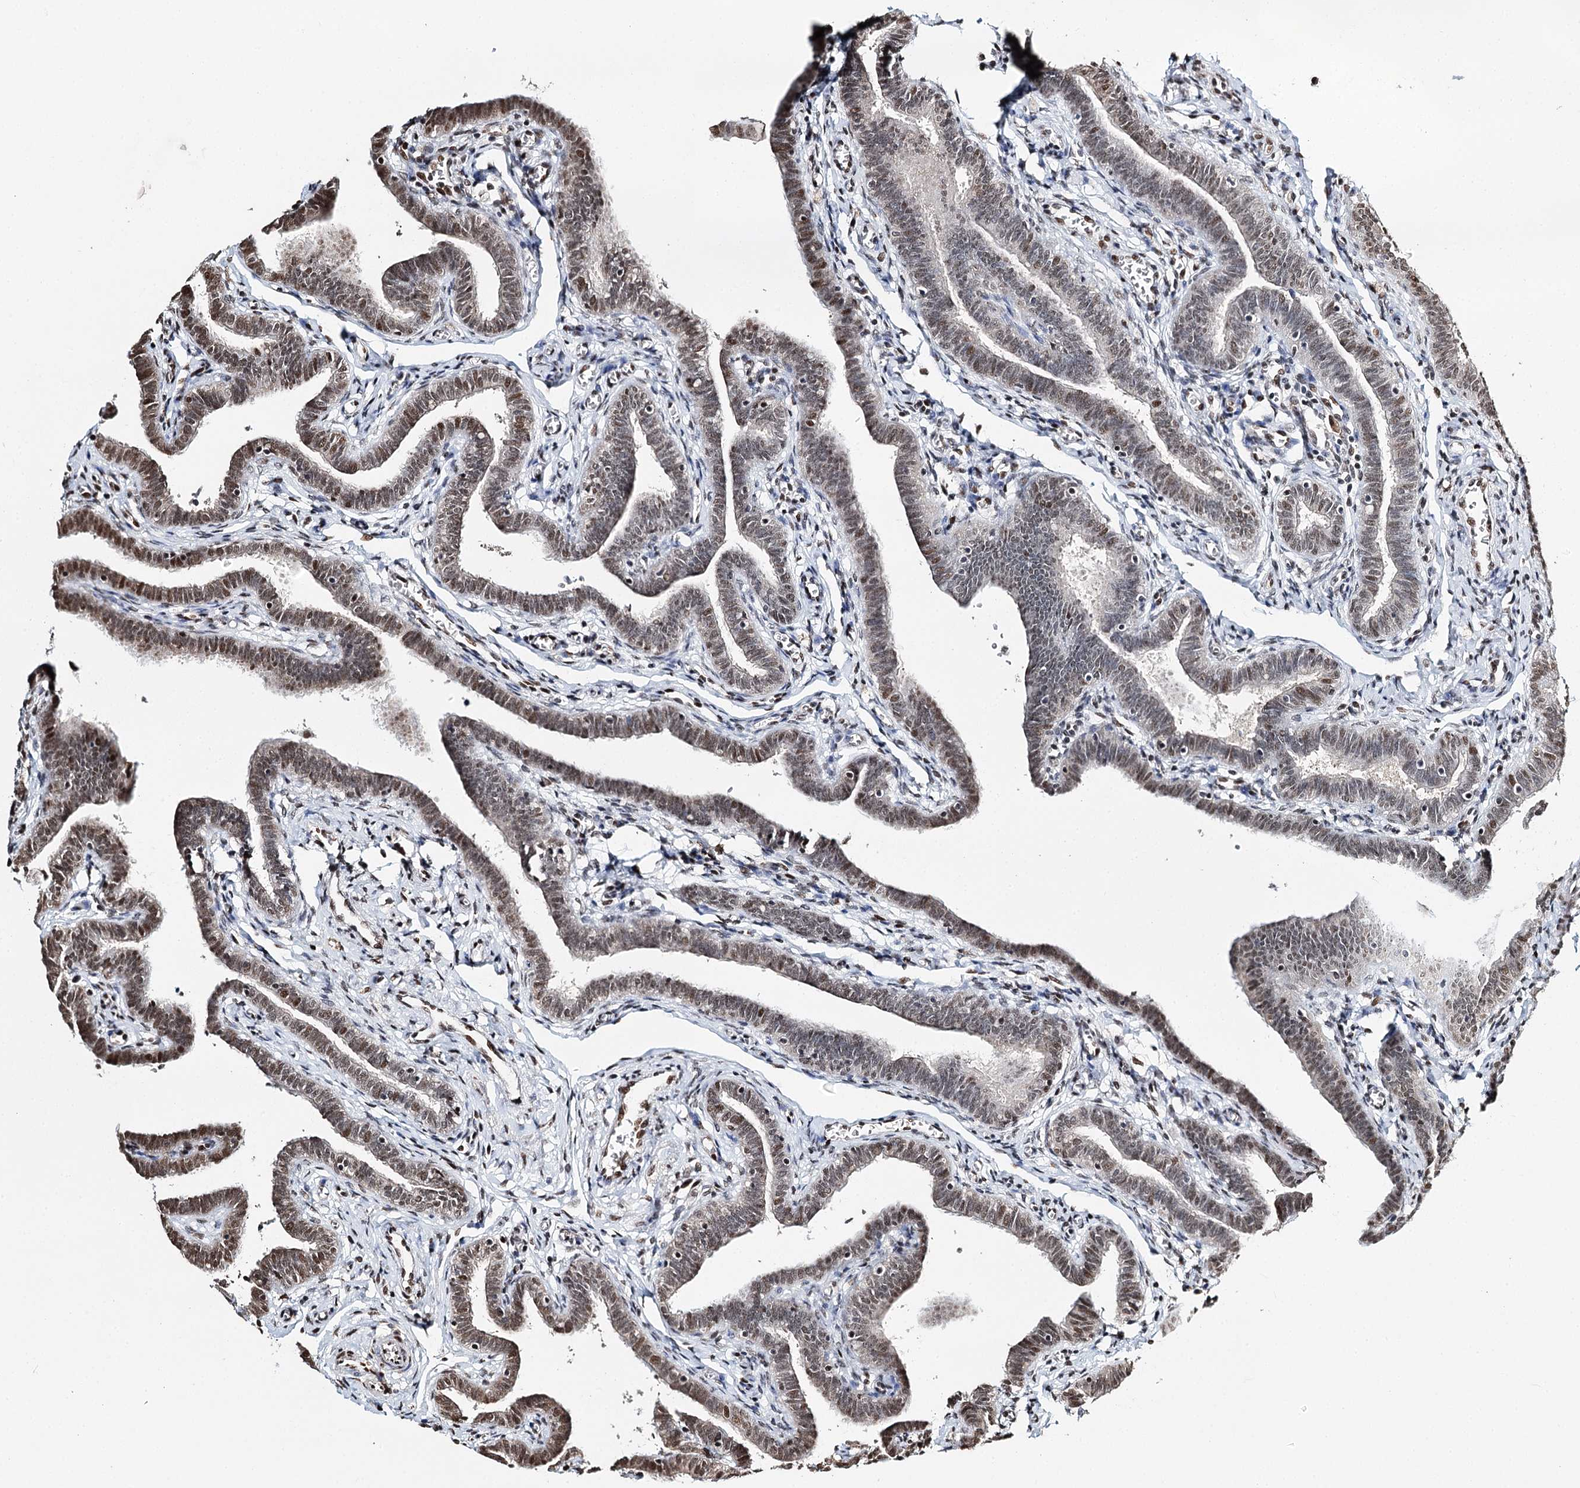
{"staining": {"intensity": "moderate", "quantity": "25%-75%", "location": "nuclear"}, "tissue": "fallopian tube", "cell_type": "Glandular cells", "image_type": "normal", "snomed": [{"axis": "morphology", "description": "Normal tissue, NOS"}, {"axis": "topography", "description": "Fallopian tube"}], "caption": "Immunohistochemical staining of normal human fallopian tube reveals medium levels of moderate nuclear staining in approximately 25%-75% of glandular cells.", "gene": "RPS27A", "patient": {"sex": "female", "age": 36}}